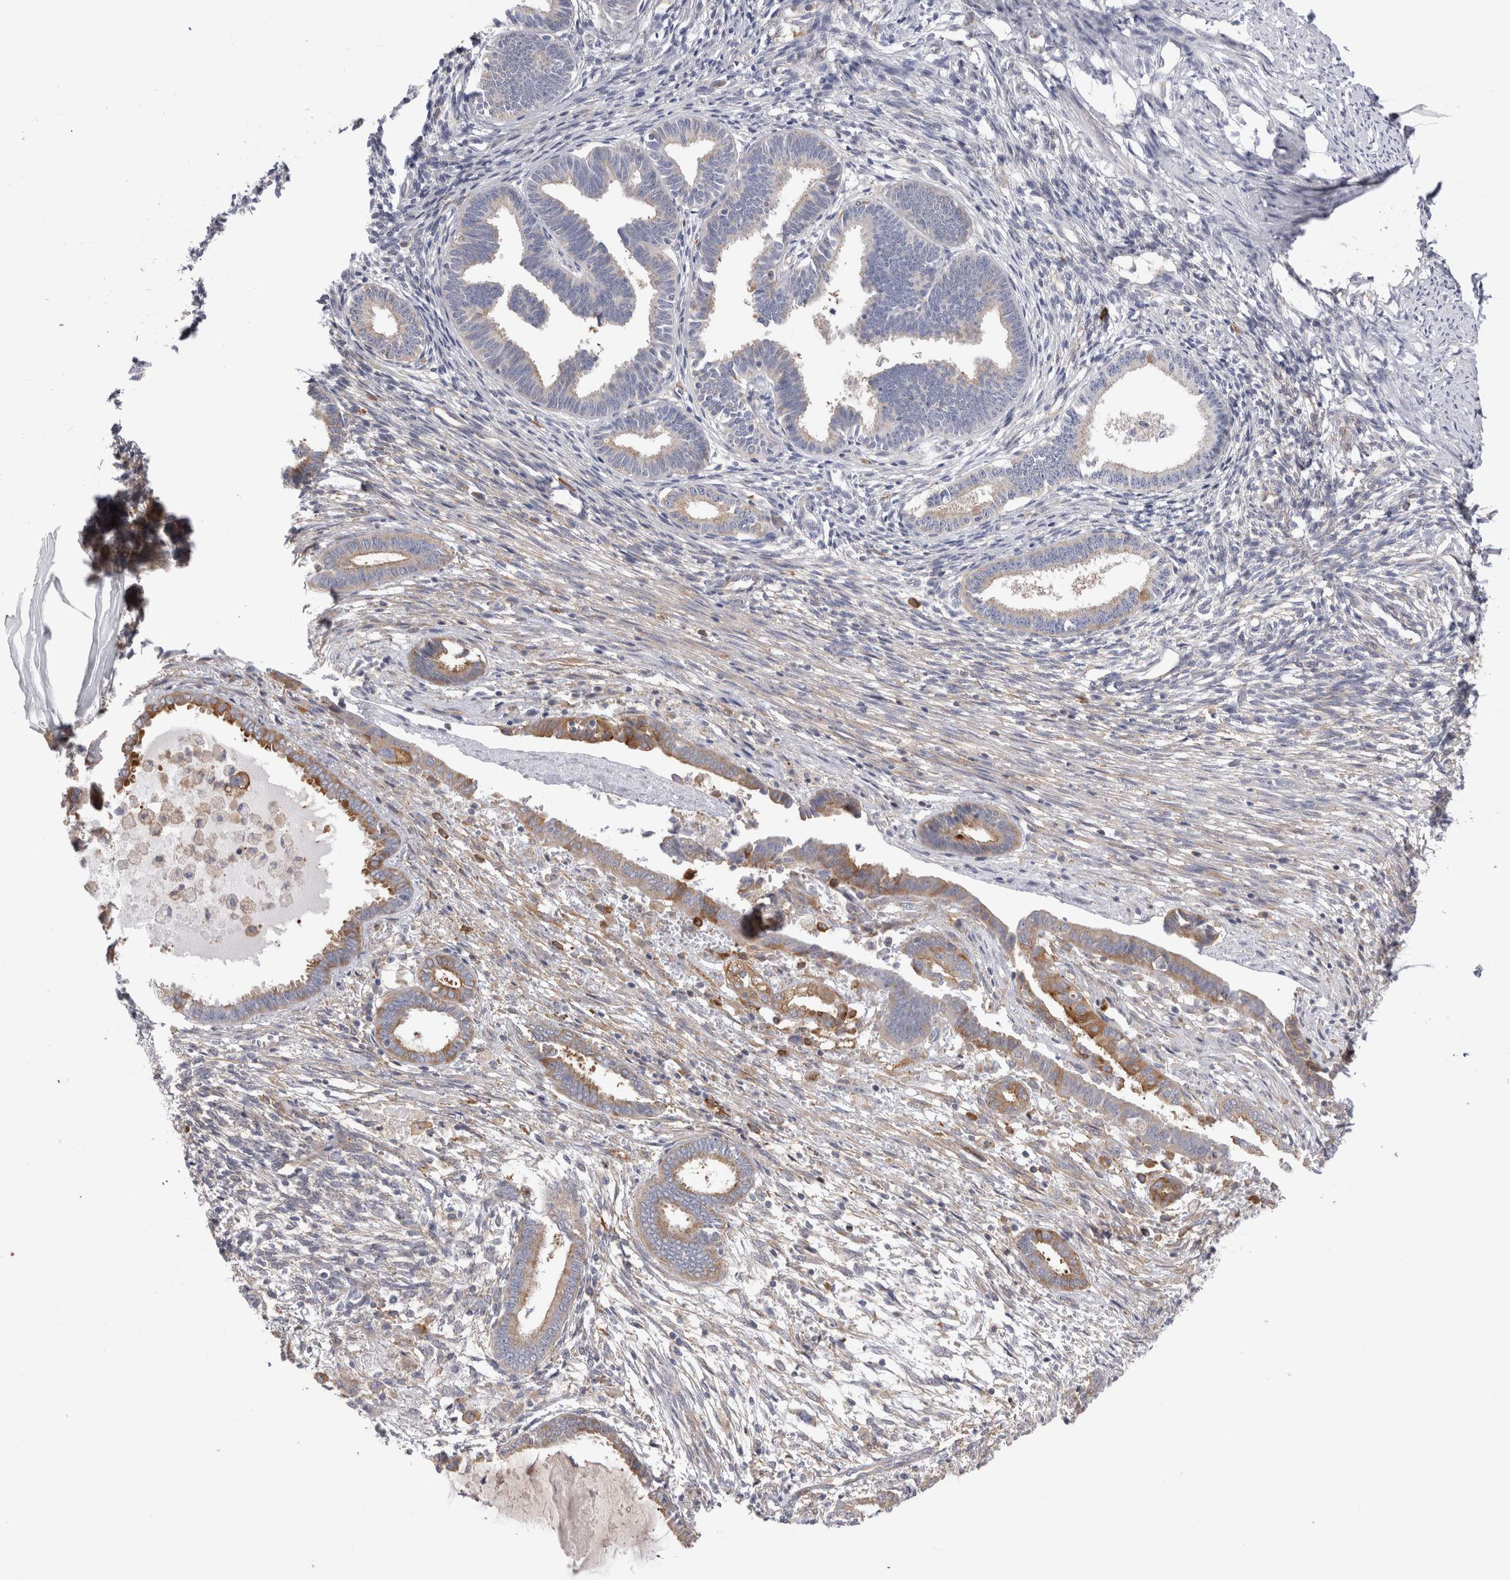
{"staining": {"intensity": "negative", "quantity": "none", "location": "none"}, "tissue": "endometrium", "cell_type": "Cells in endometrial stroma", "image_type": "normal", "snomed": [{"axis": "morphology", "description": "Normal tissue, NOS"}, {"axis": "topography", "description": "Endometrium"}], "caption": "Immunohistochemistry histopathology image of unremarkable endometrium: human endometrium stained with DAB (3,3'-diaminobenzidine) shows no significant protein positivity in cells in endometrial stroma. Brightfield microscopy of immunohistochemistry stained with DAB (3,3'-diaminobenzidine) (brown) and hematoxylin (blue), captured at high magnification.", "gene": "RAB11FIP1", "patient": {"sex": "female", "age": 56}}